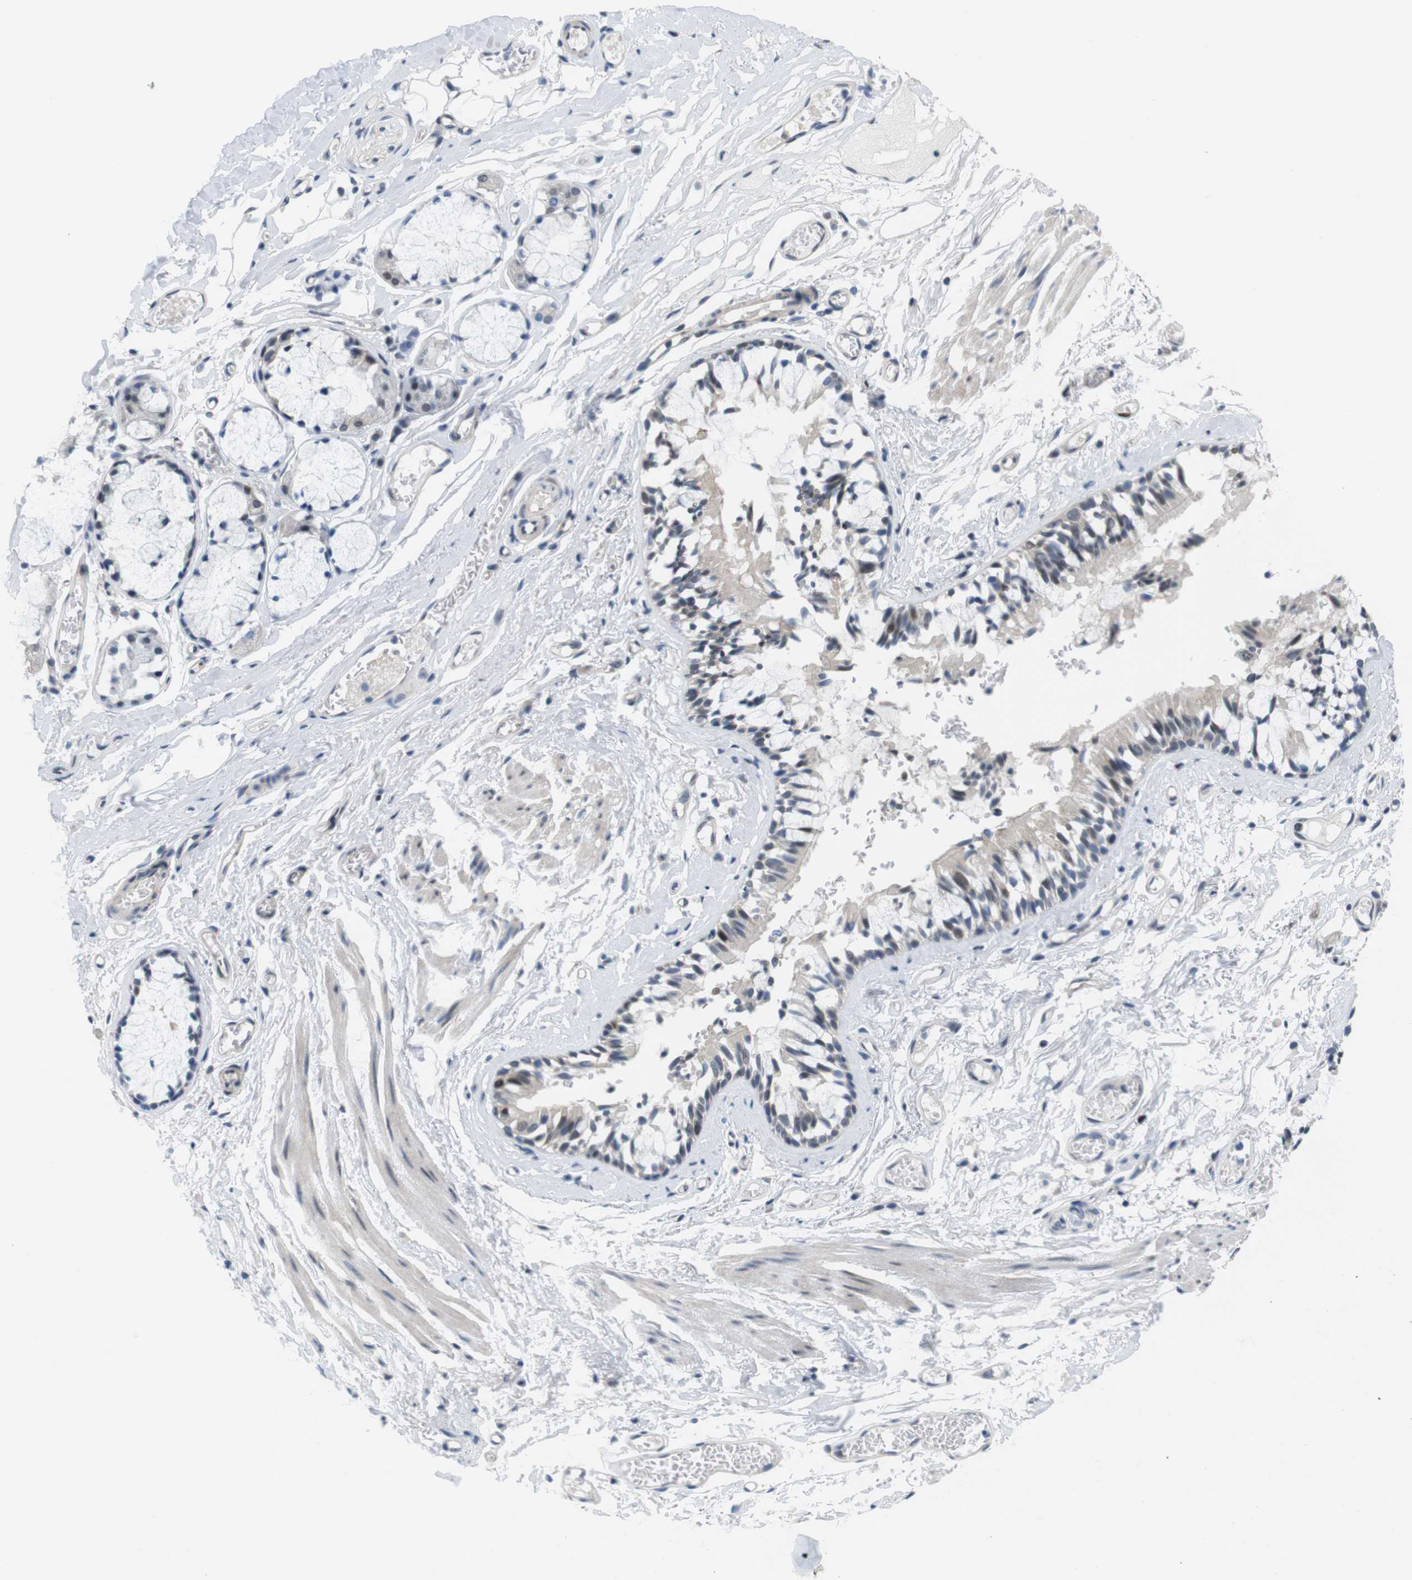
{"staining": {"intensity": "moderate", "quantity": "25%-75%", "location": "cytoplasmic/membranous,nuclear"}, "tissue": "bronchus", "cell_type": "Respiratory epithelial cells", "image_type": "normal", "snomed": [{"axis": "morphology", "description": "Normal tissue, NOS"}, {"axis": "morphology", "description": "Inflammation, NOS"}, {"axis": "topography", "description": "Cartilage tissue"}, {"axis": "topography", "description": "Lung"}], "caption": "Brown immunohistochemical staining in benign bronchus shows moderate cytoplasmic/membranous,nuclear staining in approximately 25%-75% of respiratory epithelial cells.", "gene": "SMCO2", "patient": {"sex": "male", "age": 71}}